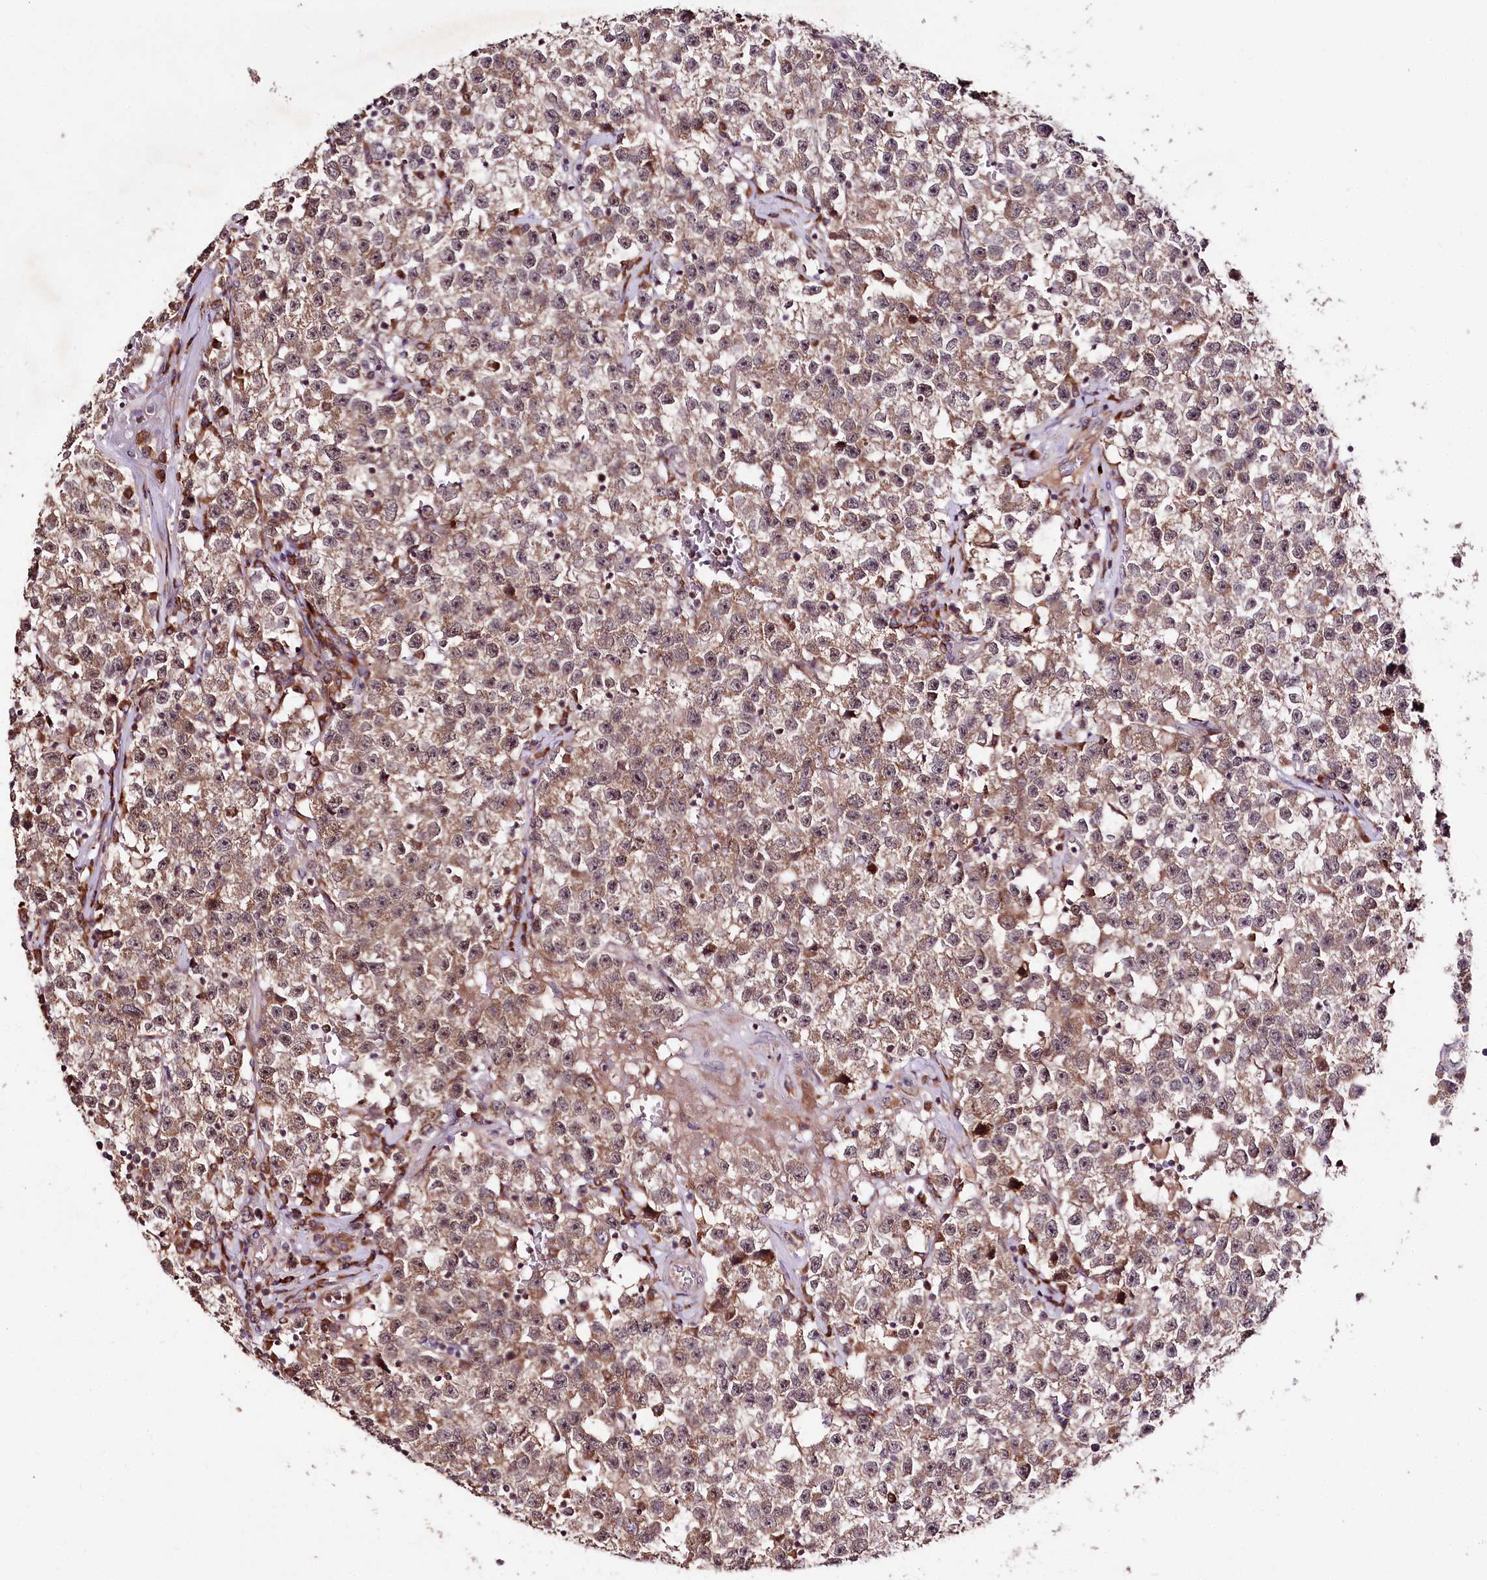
{"staining": {"intensity": "moderate", "quantity": ">75%", "location": "cytoplasmic/membranous,nuclear"}, "tissue": "testis cancer", "cell_type": "Tumor cells", "image_type": "cancer", "snomed": [{"axis": "morphology", "description": "Seminoma, NOS"}, {"axis": "topography", "description": "Testis"}], "caption": "Moderate cytoplasmic/membranous and nuclear protein expression is identified in about >75% of tumor cells in testis cancer.", "gene": "DMP1", "patient": {"sex": "male", "age": 22}}